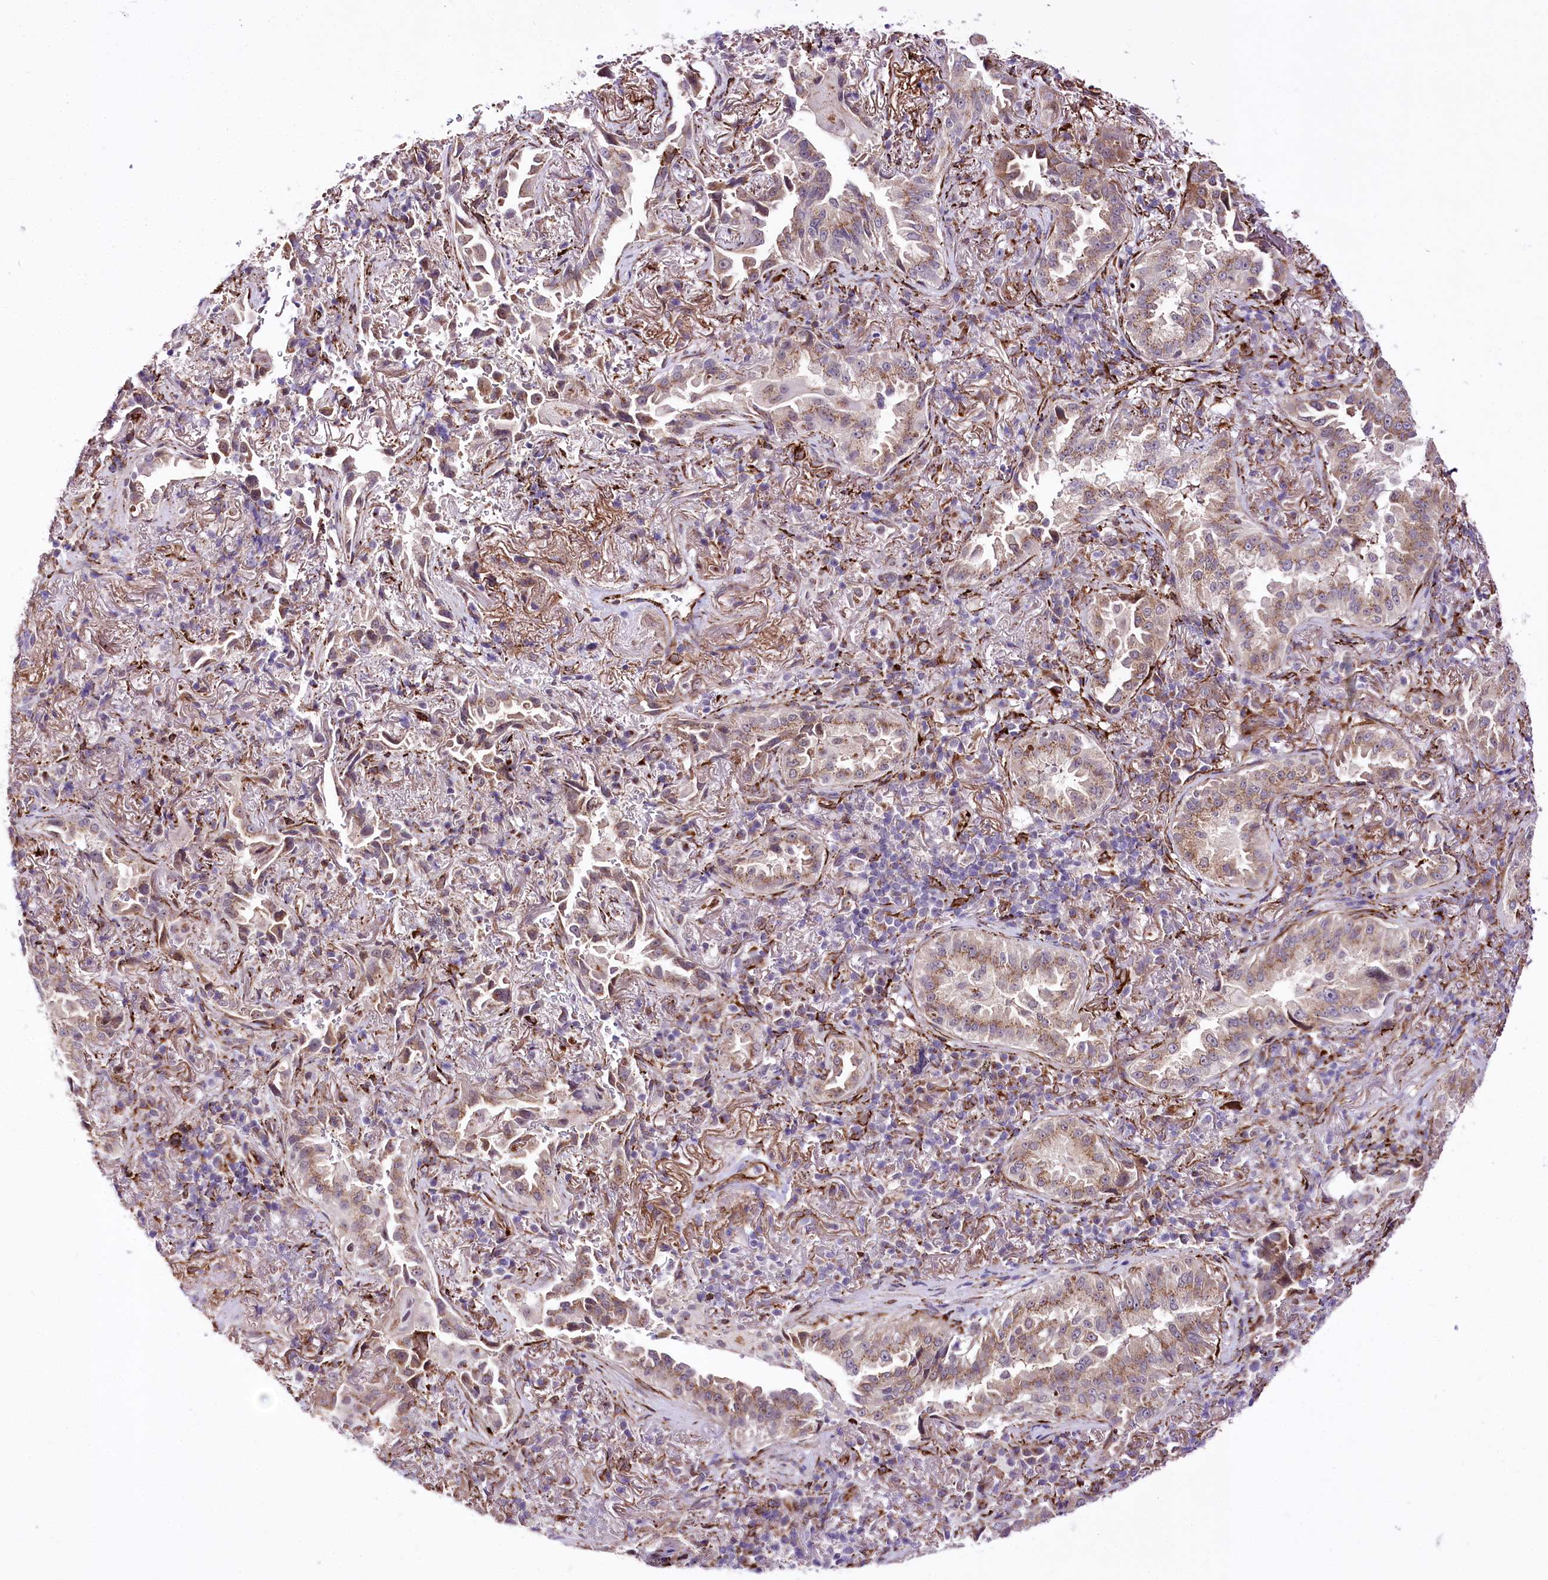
{"staining": {"intensity": "moderate", "quantity": "25%-75%", "location": "cytoplasmic/membranous"}, "tissue": "lung cancer", "cell_type": "Tumor cells", "image_type": "cancer", "snomed": [{"axis": "morphology", "description": "Adenocarcinoma, NOS"}, {"axis": "topography", "description": "Lung"}], "caption": "Approximately 25%-75% of tumor cells in lung cancer demonstrate moderate cytoplasmic/membranous protein positivity as visualized by brown immunohistochemical staining.", "gene": "WWC1", "patient": {"sex": "female", "age": 69}}